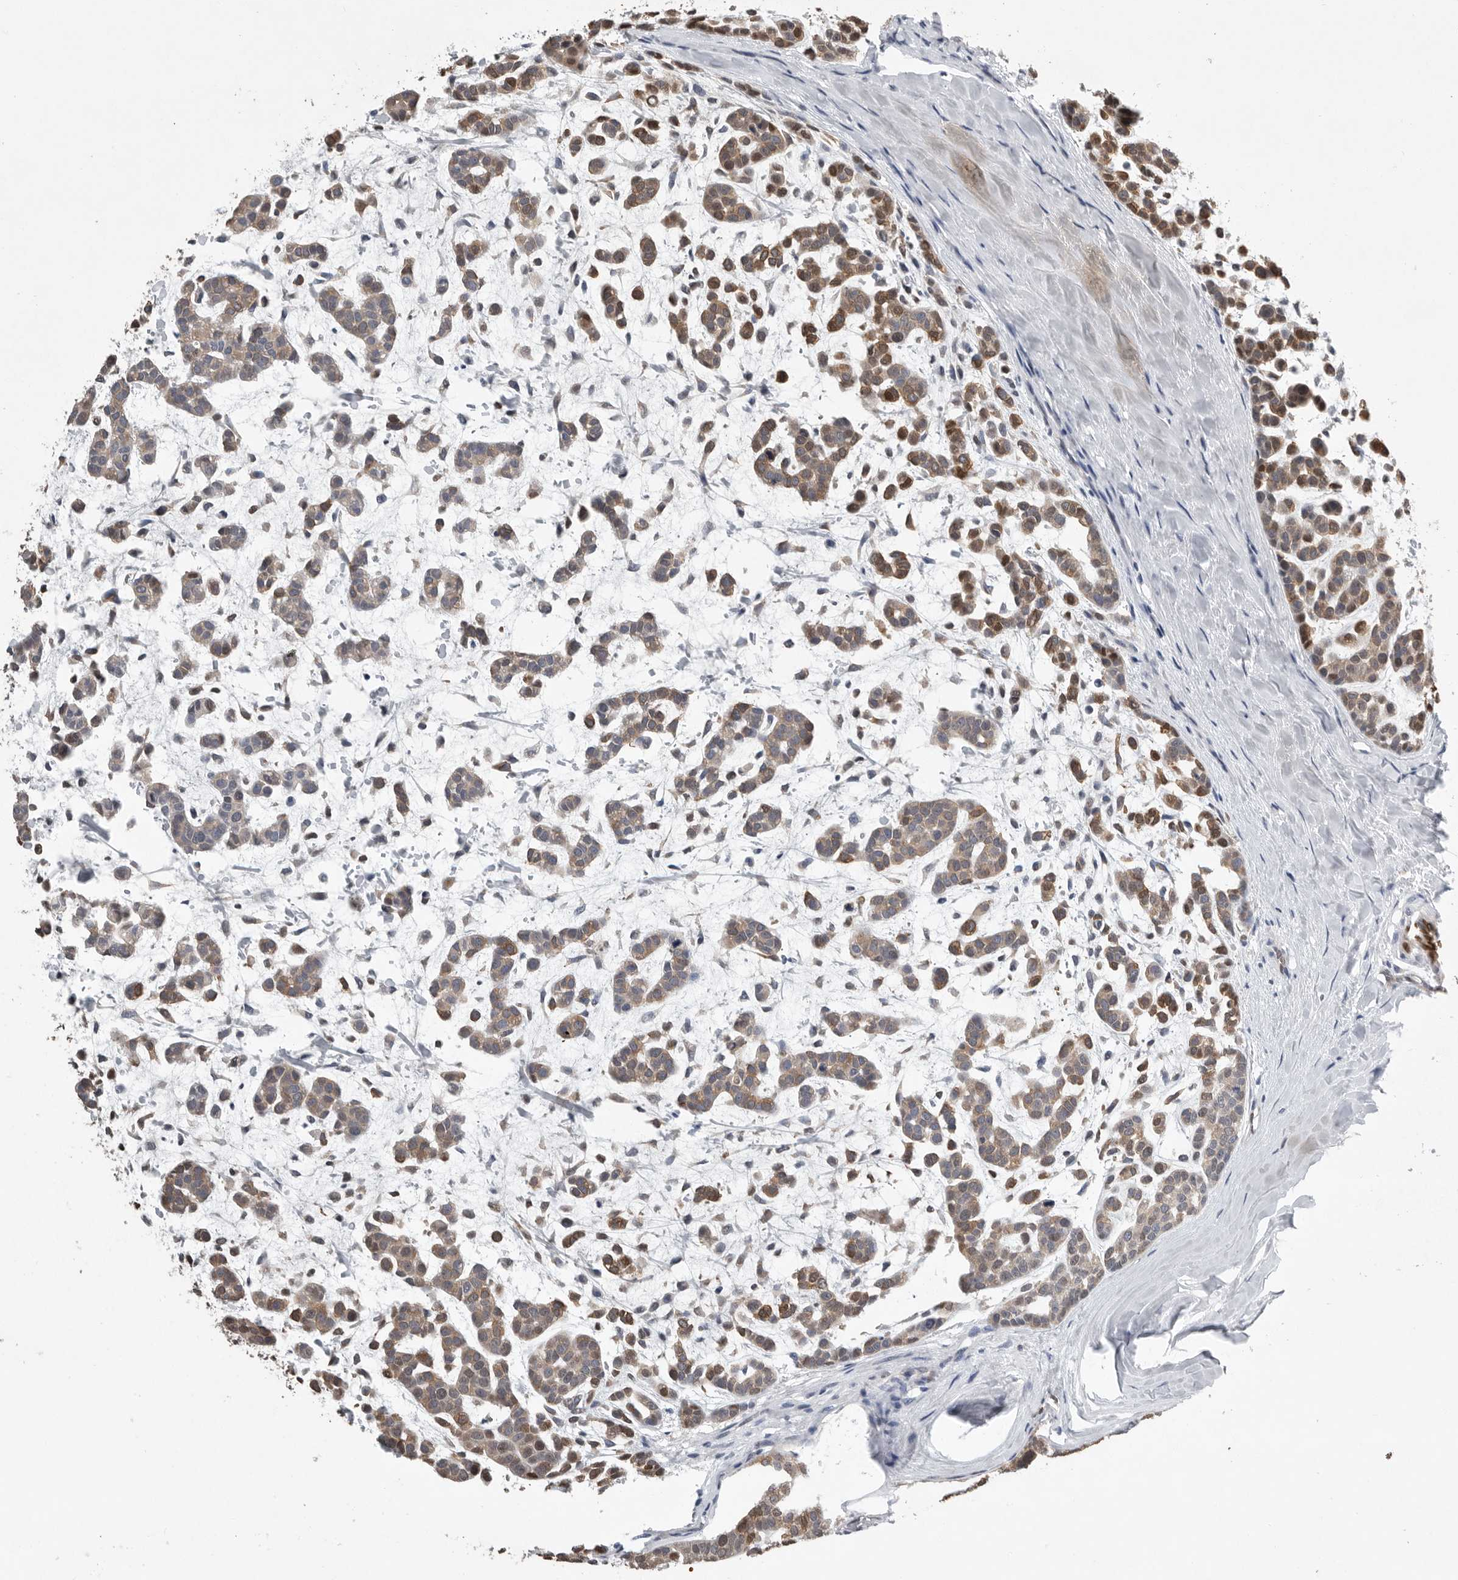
{"staining": {"intensity": "weak", "quantity": ">75%", "location": "cytoplasmic/membranous,nuclear"}, "tissue": "head and neck cancer", "cell_type": "Tumor cells", "image_type": "cancer", "snomed": [{"axis": "morphology", "description": "Adenocarcinoma, NOS"}, {"axis": "morphology", "description": "Adenoma, NOS"}, {"axis": "topography", "description": "Head-Neck"}], "caption": "Head and neck adenocarcinoma was stained to show a protein in brown. There is low levels of weak cytoplasmic/membranous and nuclear staining in approximately >75% of tumor cells. The protein is stained brown, and the nuclei are stained in blue (DAB IHC with brightfield microscopy, high magnification).", "gene": "PDCD4", "patient": {"sex": "female", "age": 55}}